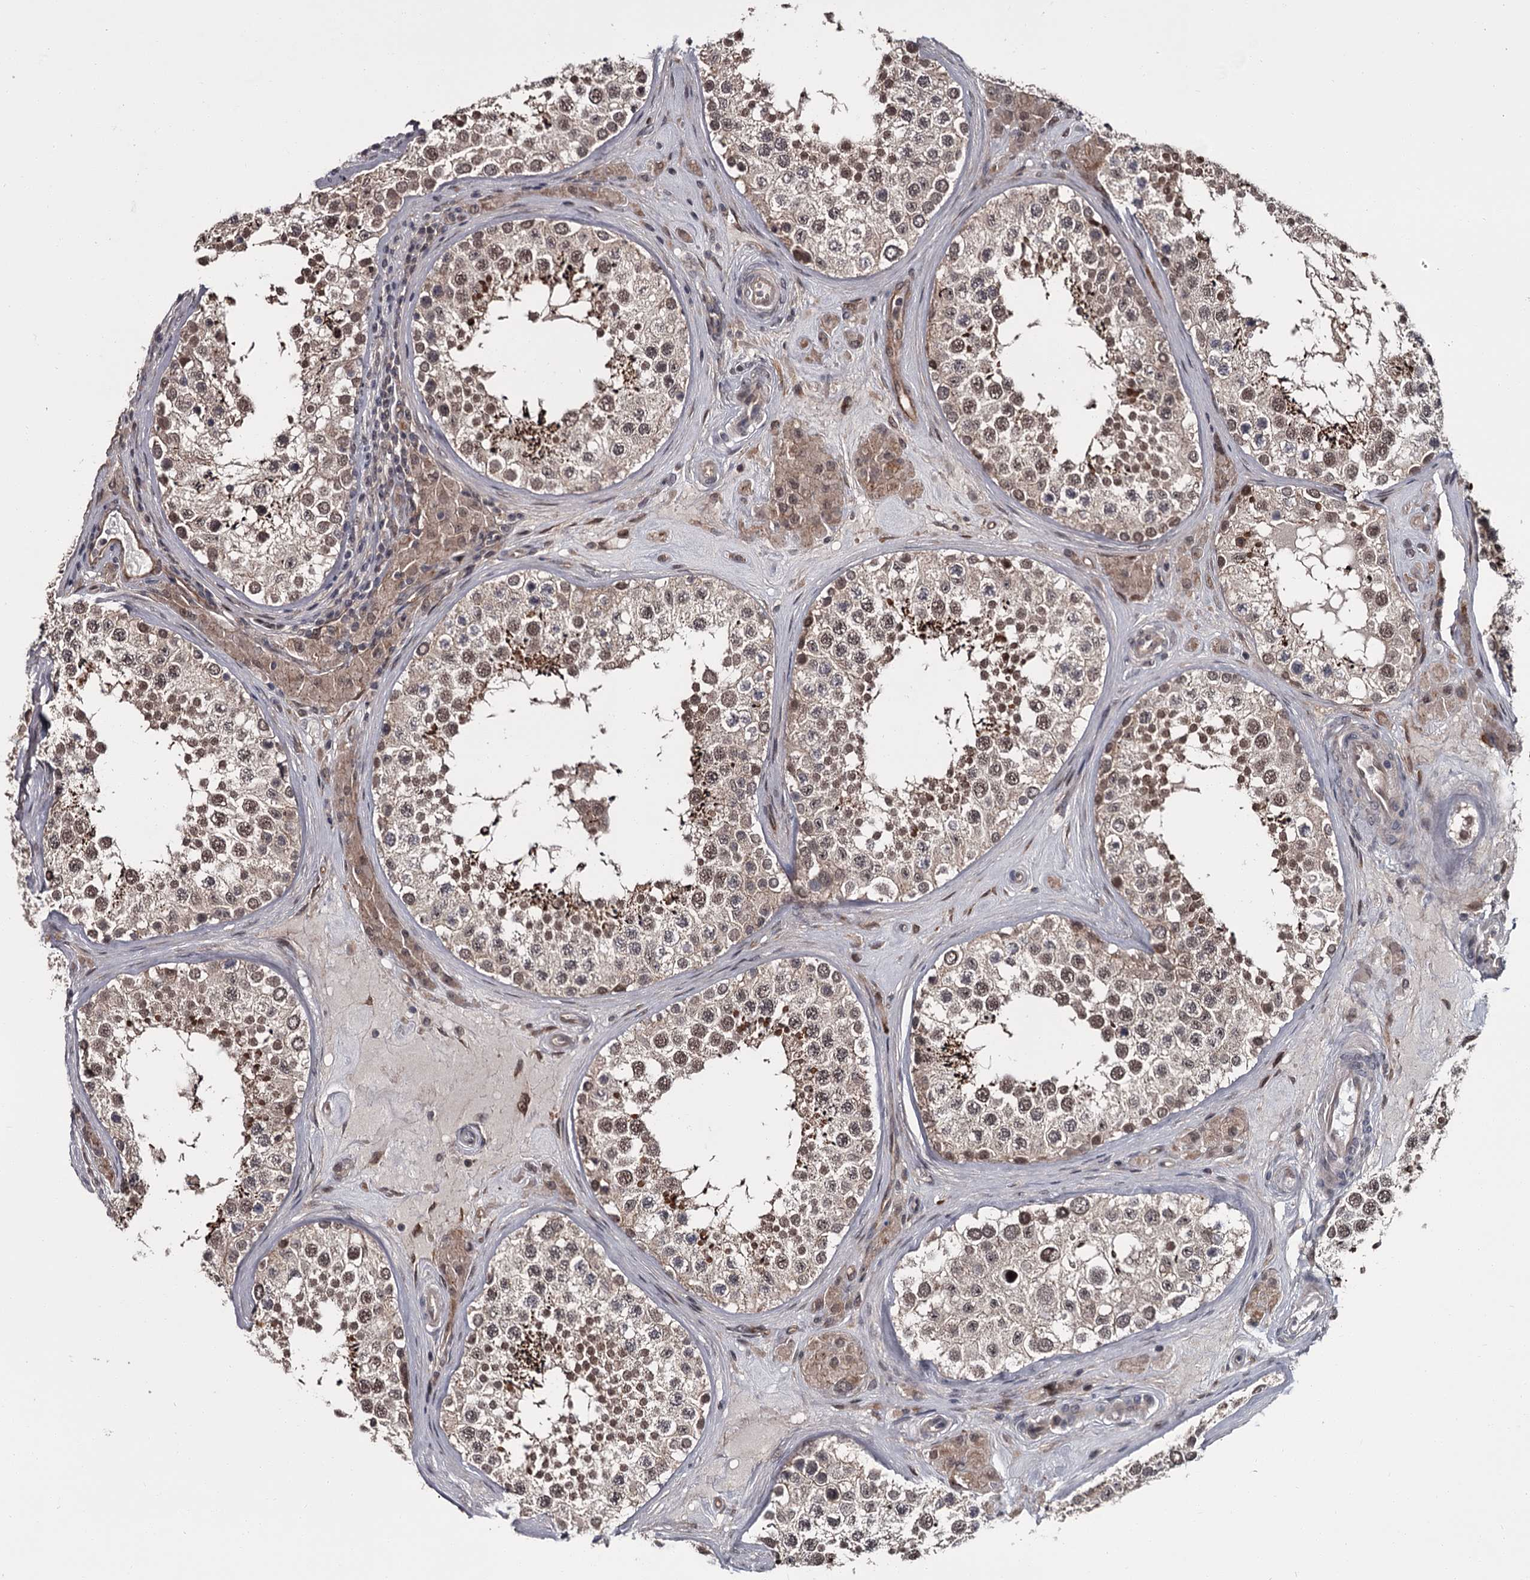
{"staining": {"intensity": "moderate", "quantity": ">75%", "location": "cytoplasmic/membranous,nuclear"}, "tissue": "testis", "cell_type": "Cells in seminiferous ducts", "image_type": "normal", "snomed": [{"axis": "morphology", "description": "Normal tissue, NOS"}, {"axis": "topography", "description": "Testis"}], "caption": "Unremarkable testis was stained to show a protein in brown. There is medium levels of moderate cytoplasmic/membranous,nuclear expression in approximately >75% of cells in seminiferous ducts.", "gene": "CDC42EP2", "patient": {"sex": "male", "age": 46}}